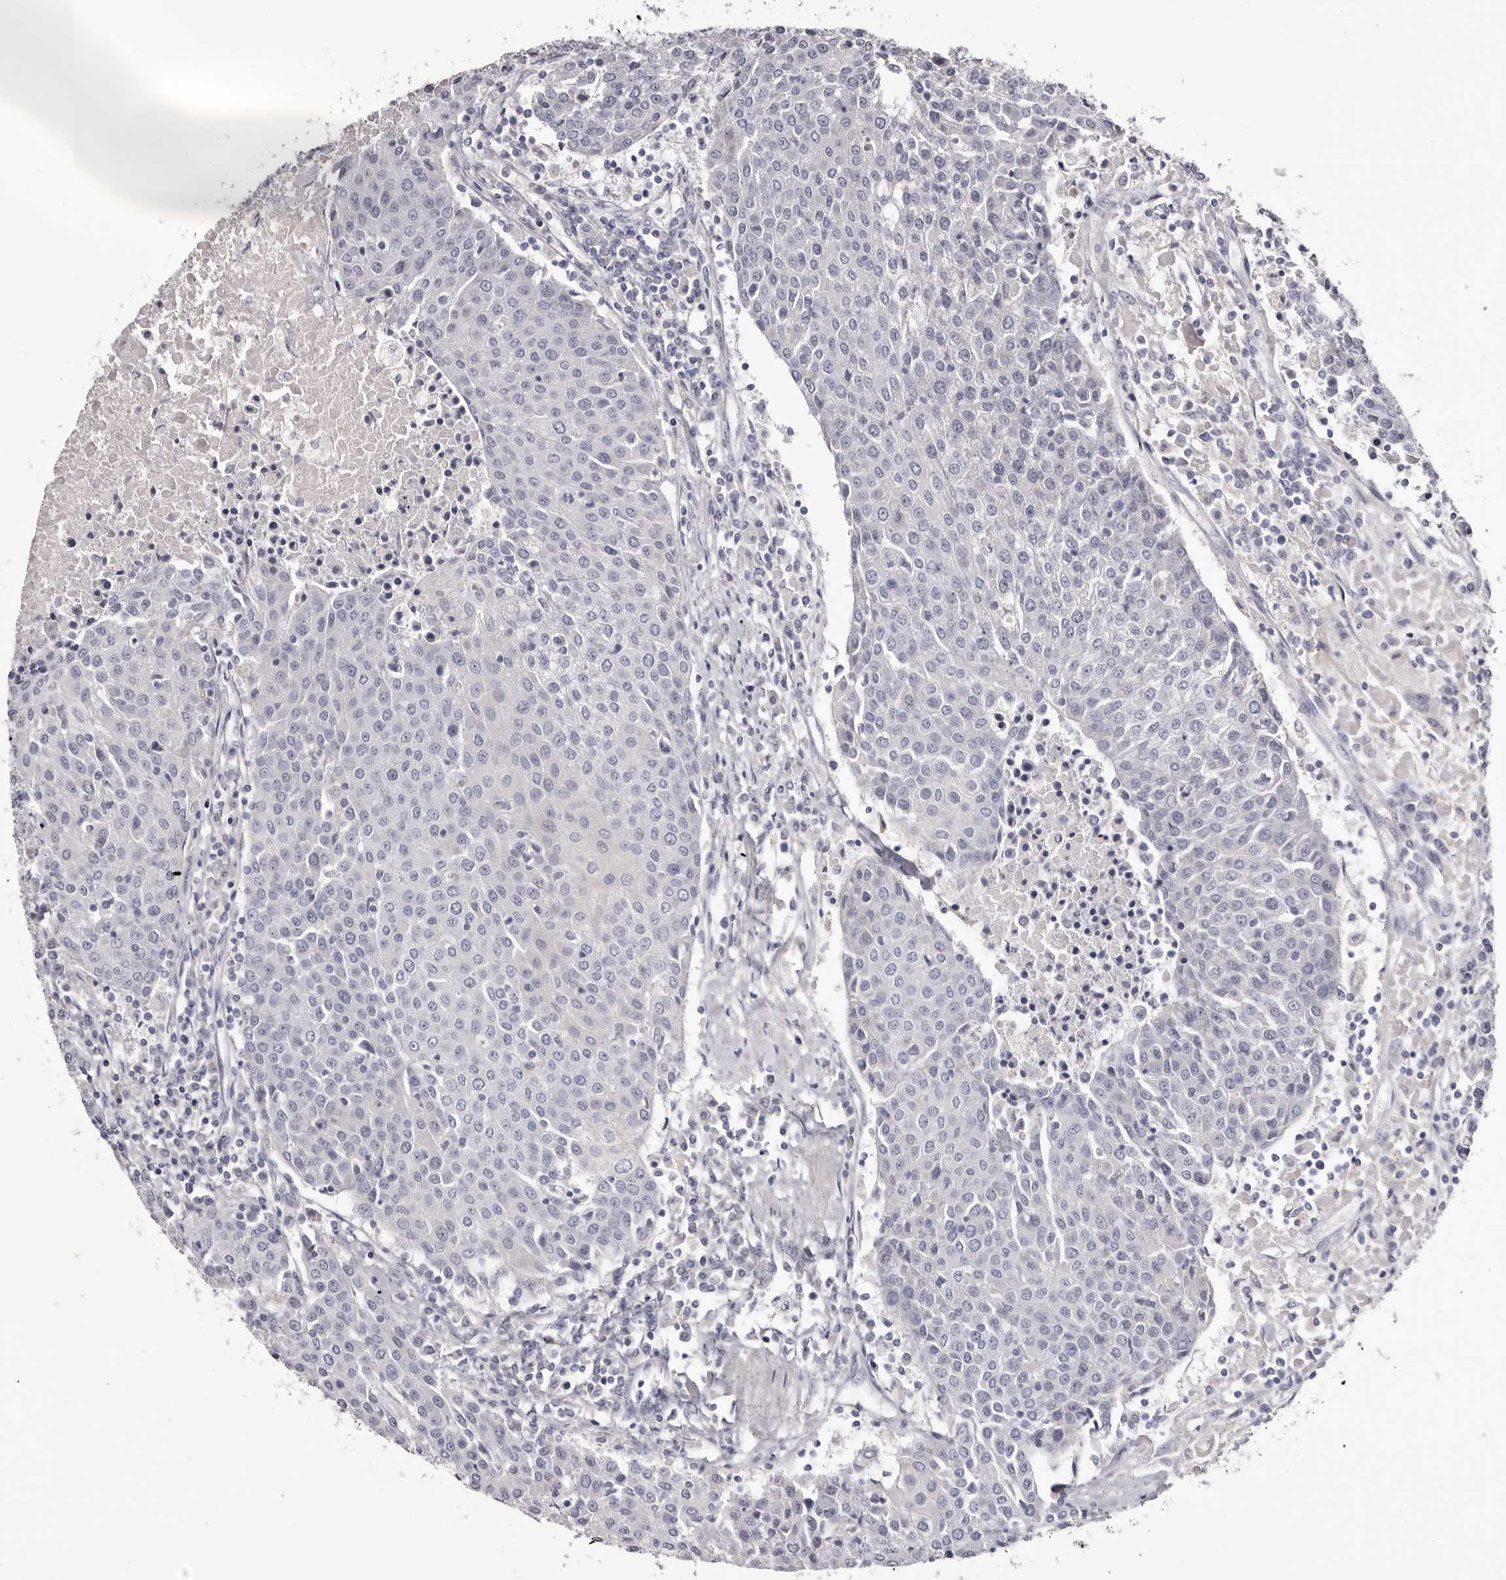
{"staining": {"intensity": "negative", "quantity": "none", "location": "none"}, "tissue": "urothelial cancer", "cell_type": "Tumor cells", "image_type": "cancer", "snomed": [{"axis": "morphology", "description": "Urothelial carcinoma, High grade"}, {"axis": "topography", "description": "Urinary bladder"}], "caption": "Urothelial carcinoma (high-grade) was stained to show a protein in brown. There is no significant positivity in tumor cells.", "gene": "CA6", "patient": {"sex": "female", "age": 85}}